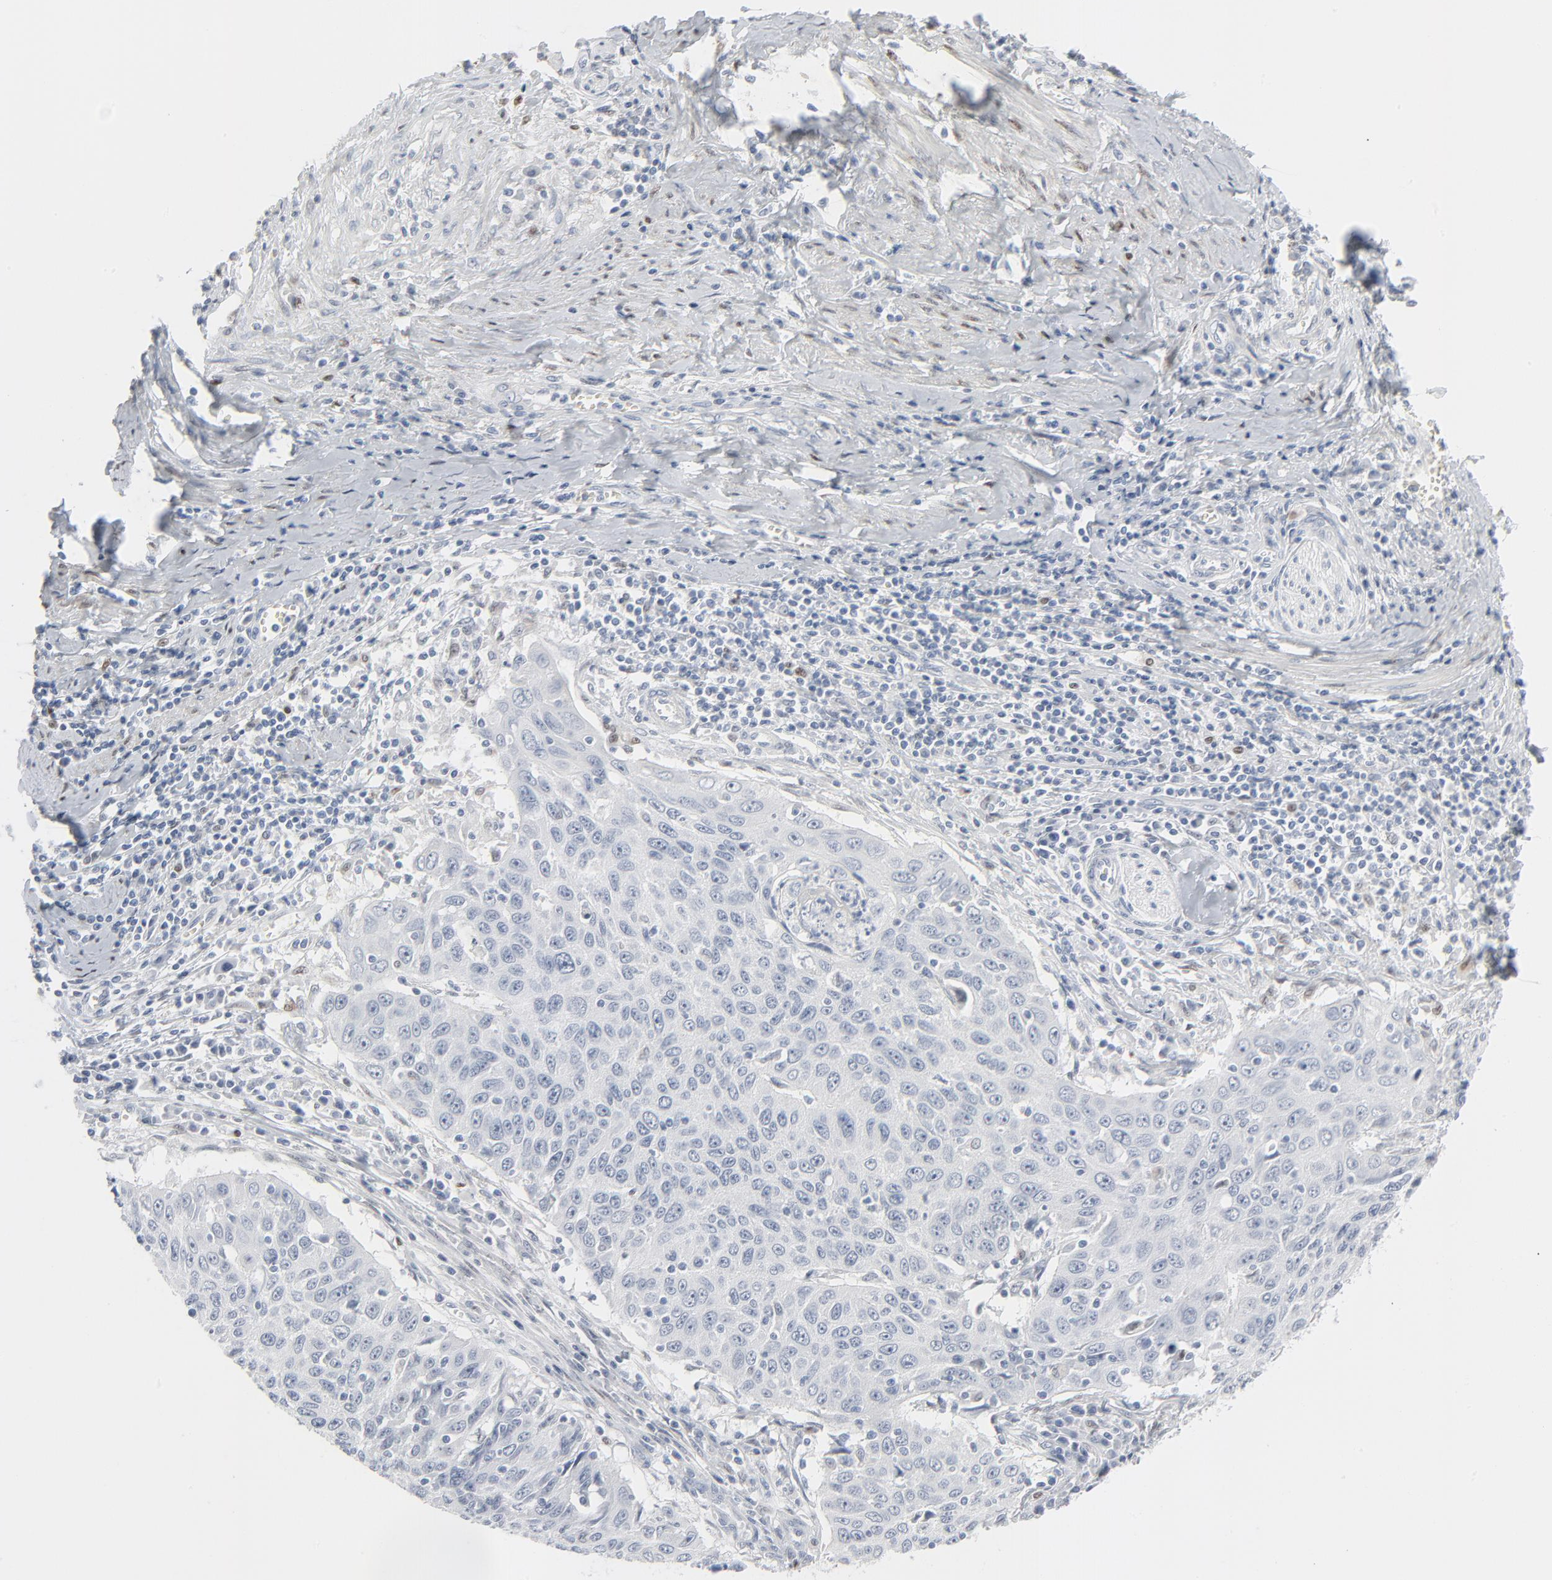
{"staining": {"intensity": "negative", "quantity": "none", "location": "none"}, "tissue": "cervical cancer", "cell_type": "Tumor cells", "image_type": "cancer", "snomed": [{"axis": "morphology", "description": "Squamous cell carcinoma, NOS"}, {"axis": "topography", "description": "Cervix"}], "caption": "There is no significant staining in tumor cells of cervical squamous cell carcinoma.", "gene": "MITF", "patient": {"sex": "female", "age": 41}}